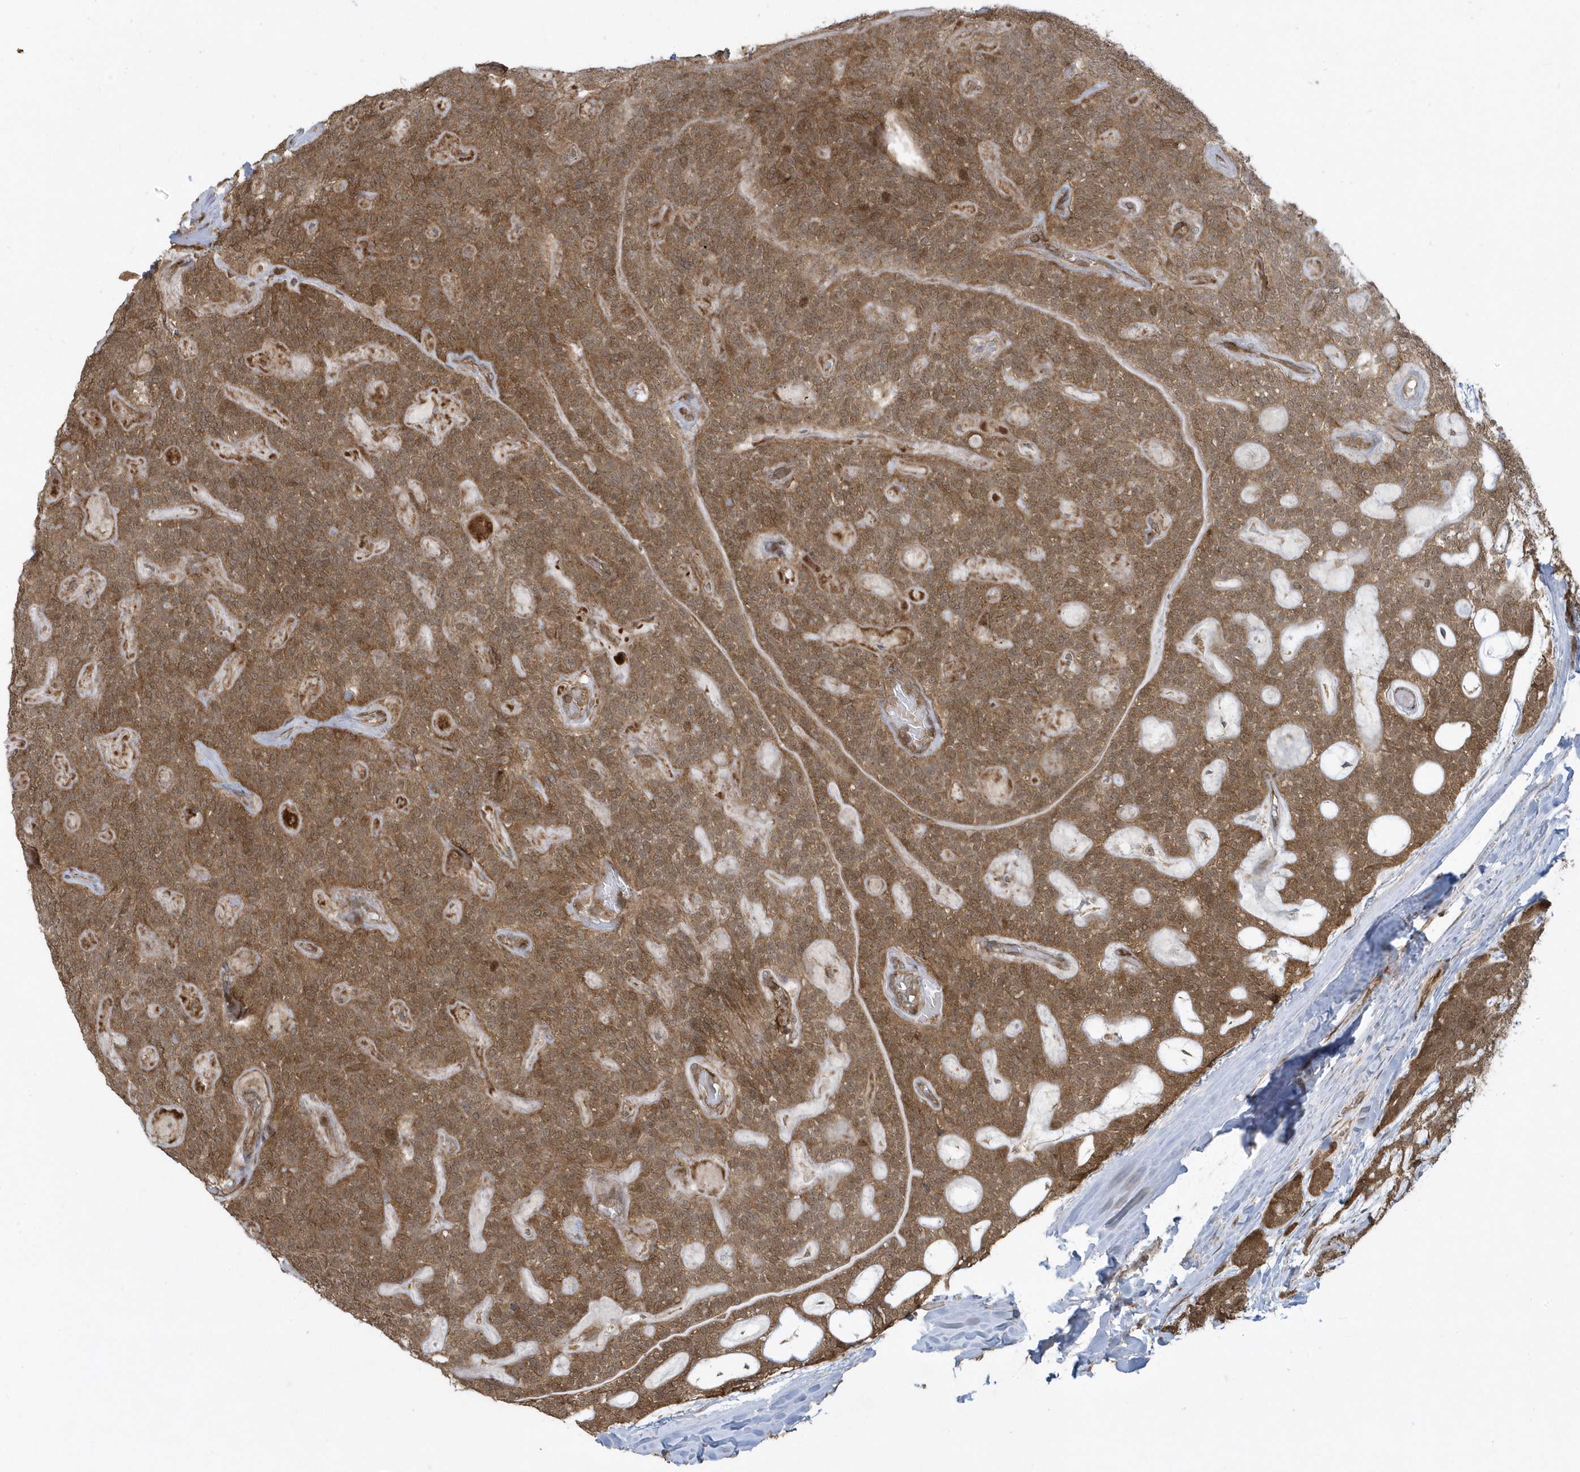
{"staining": {"intensity": "moderate", "quantity": ">75%", "location": "cytoplasmic/membranous"}, "tissue": "head and neck cancer", "cell_type": "Tumor cells", "image_type": "cancer", "snomed": [{"axis": "morphology", "description": "Adenocarcinoma, NOS"}, {"axis": "topography", "description": "Head-Neck"}], "caption": "DAB immunohistochemical staining of head and neck cancer demonstrates moderate cytoplasmic/membranous protein positivity in about >75% of tumor cells. The staining was performed using DAB, with brown indicating positive protein expression. Nuclei are stained blue with hematoxylin.", "gene": "STAMBP", "patient": {"sex": "male", "age": 66}}